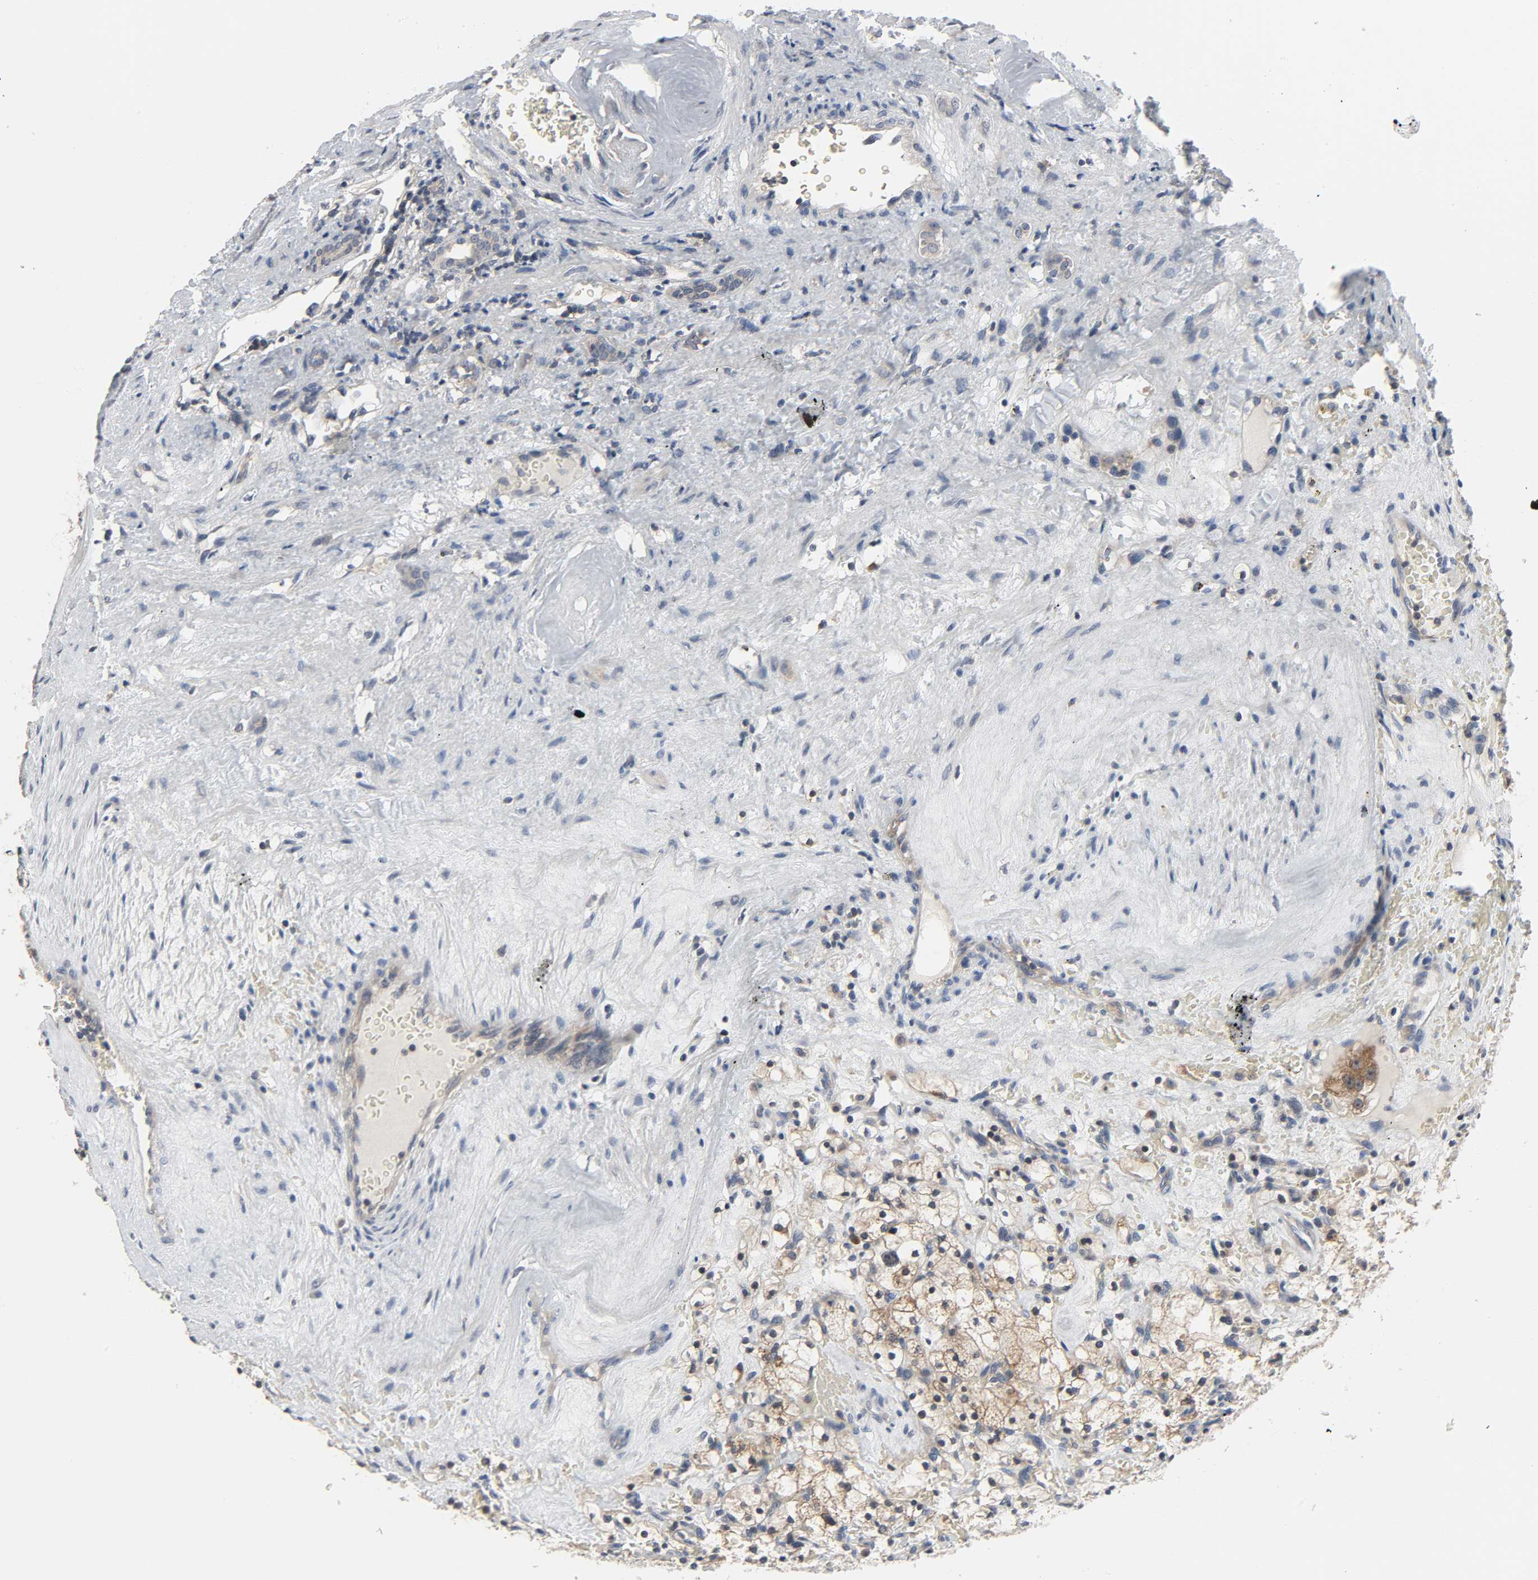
{"staining": {"intensity": "moderate", "quantity": ">75%", "location": "cytoplasmic/membranous,nuclear"}, "tissue": "renal cancer", "cell_type": "Tumor cells", "image_type": "cancer", "snomed": [{"axis": "morphology", "description": "Adenocarcinoma, NOS"}, {"axis": "topography", "description": "Kidney"}], "caption": "About >75% of tumor cells in human renal cancer exhibit moderate cytoplasmic/membranous and nuclear protein staining as visualized by brown immunohistochemical staining.", "gene": "PLEKHA2", "patient": {"sex": "female", "age": 83}}